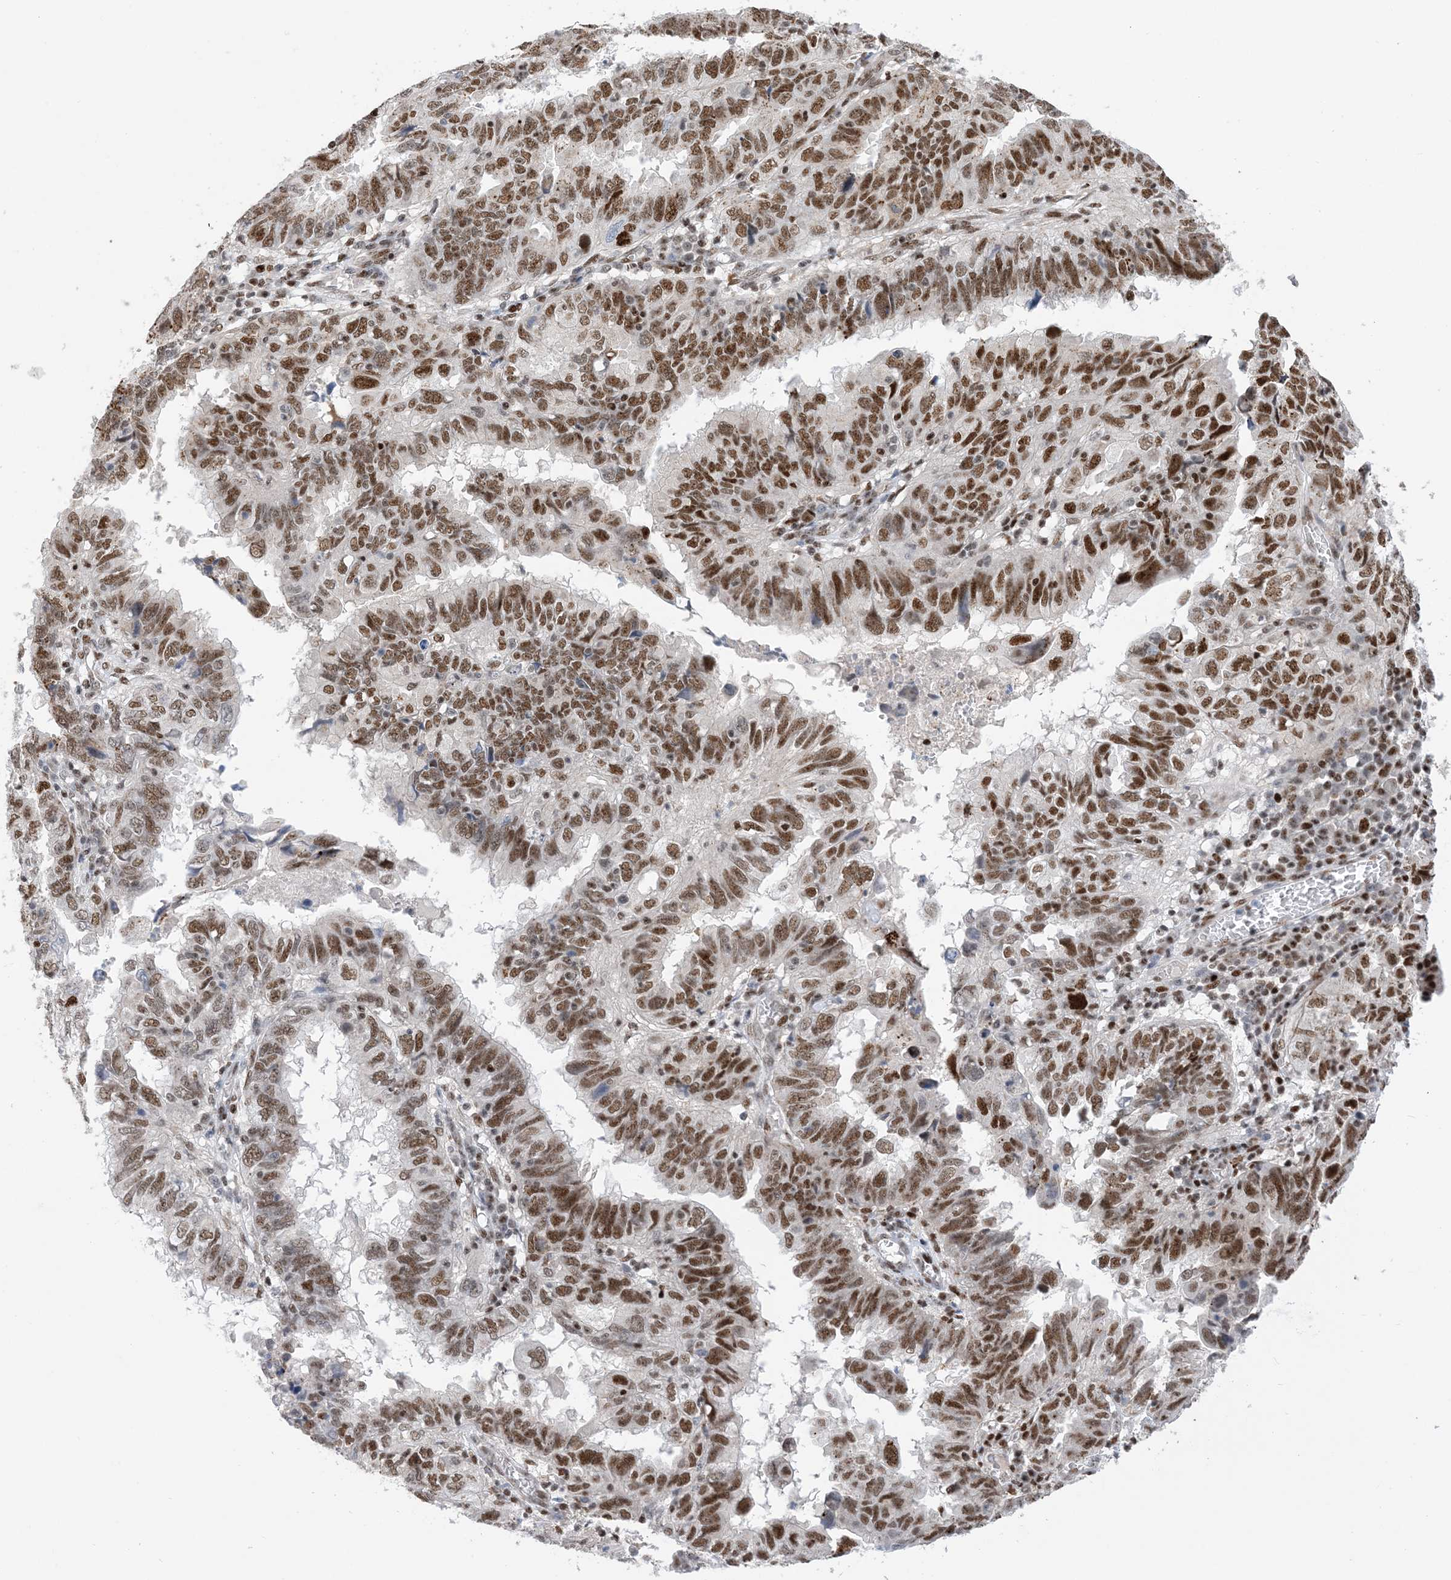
{"staining": {"intensity": "moderate", "quantity": ">75%", "location": "nuclear"}, "tissue": "endometrial cancer", "cell_type": "Tumor cells", "image_type": "cancer", "snomed": [{"axis": "morphology", "description": "Adenocarcinoma, NOS"}, {"axis": "topography", "description": "Uterus"}], "caption": "The histopathology image reveals staining of endometrial adenocarcinoma, revealing moderate nuclear protein staining (brown color) within tumor cells. Using DAB (brown) and hematoxylin (blue) stains, captured at high magnification using brightfield microscopy.", "gene": "TSPYL1", "patient": {"sex": "female", "age": 77}}